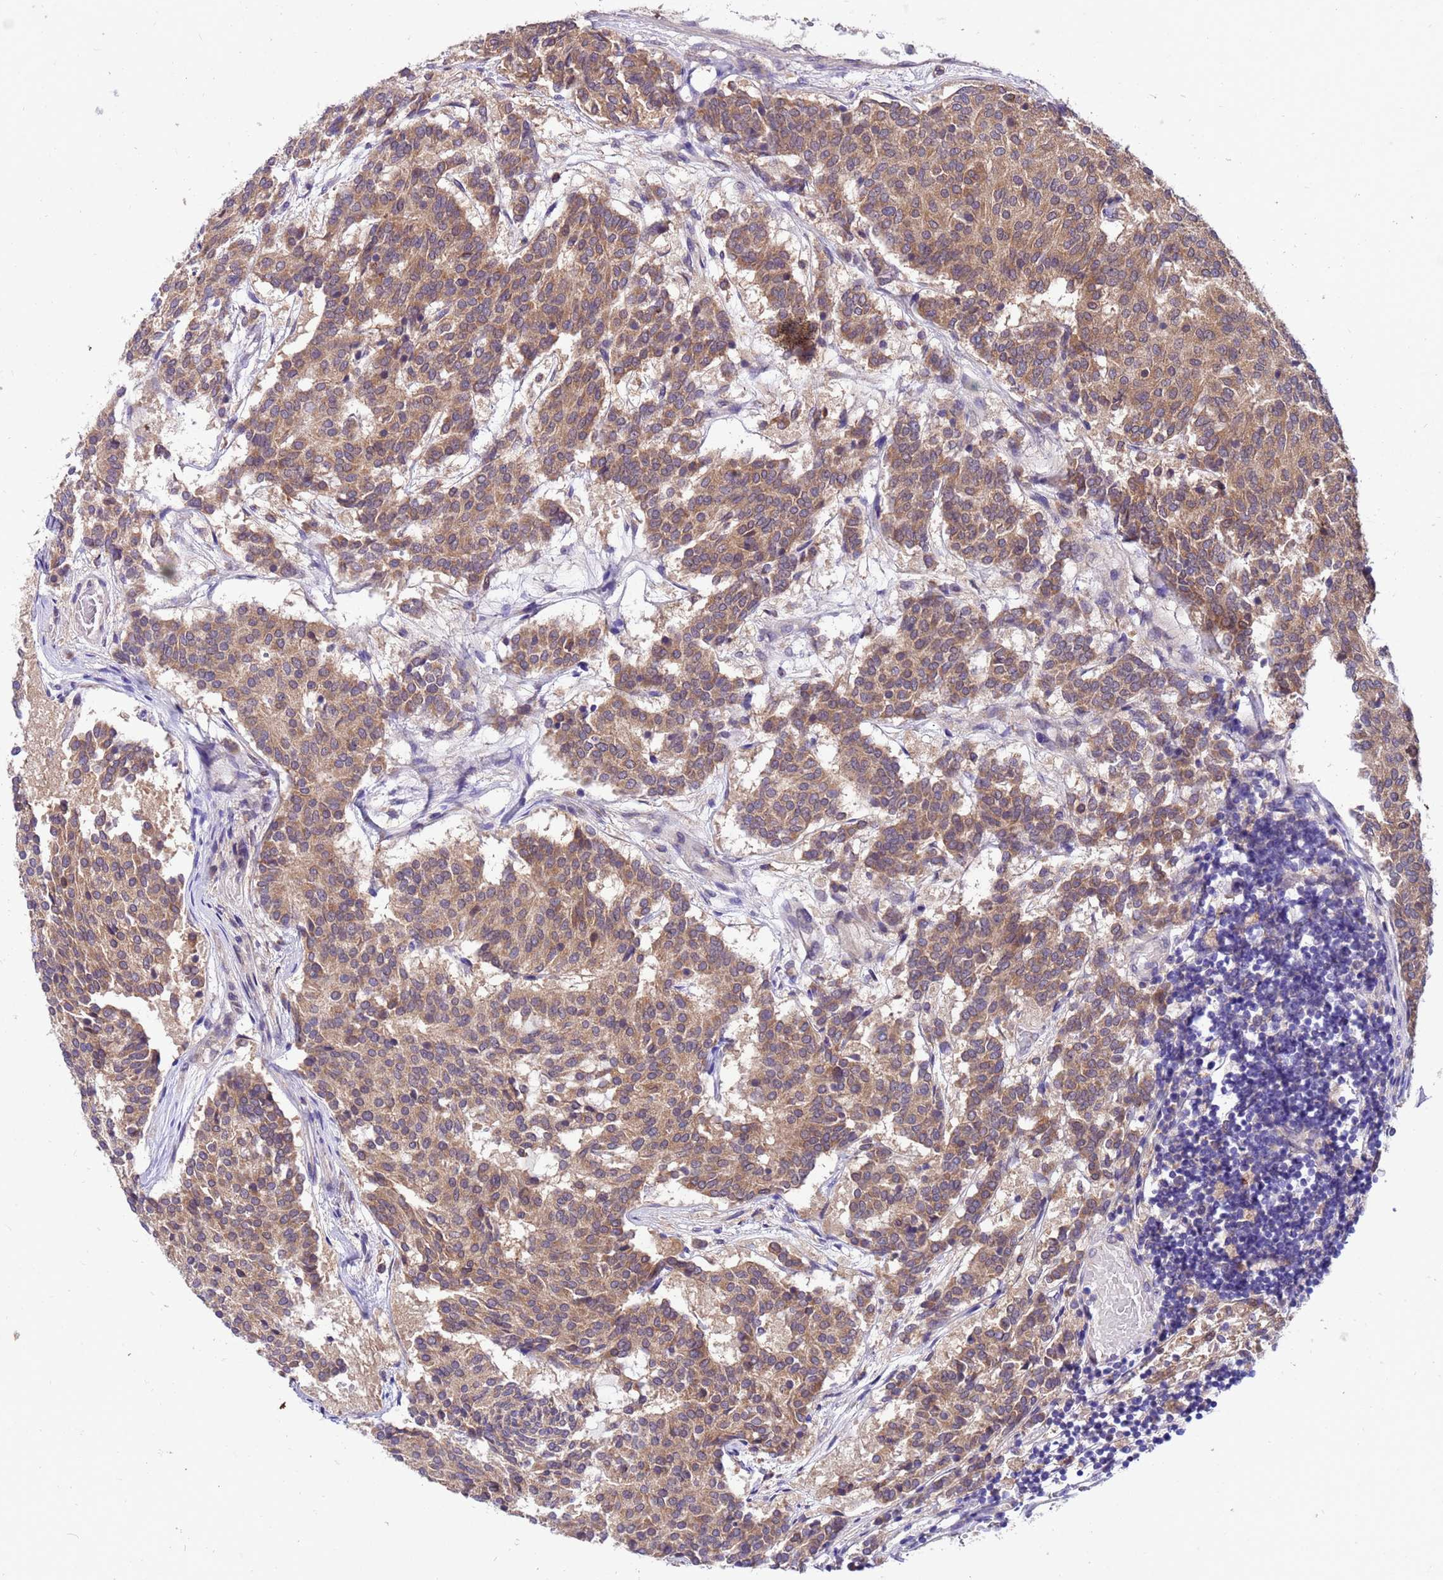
{"staining": {"intensity": "weak", "quantity": ">75%", "location": "cytoplasmic/membranous"}, "tissue": "carcinoid", "cell_type": "Tumor cells", "image_type": "cancer", "snomed": [{"axis": "morphology", "description": "Carcinoid, malignant, NOS"}, {"axis": "topography", "description": "Pancreas"}], "caption": "Brown immunohistochemical staining in carcinoid shows weak cytoplasmic/membranous positivity in about >75% of tumor cells.", "gene": "GET3", "patient": {"sex": "female", "age": 54}}